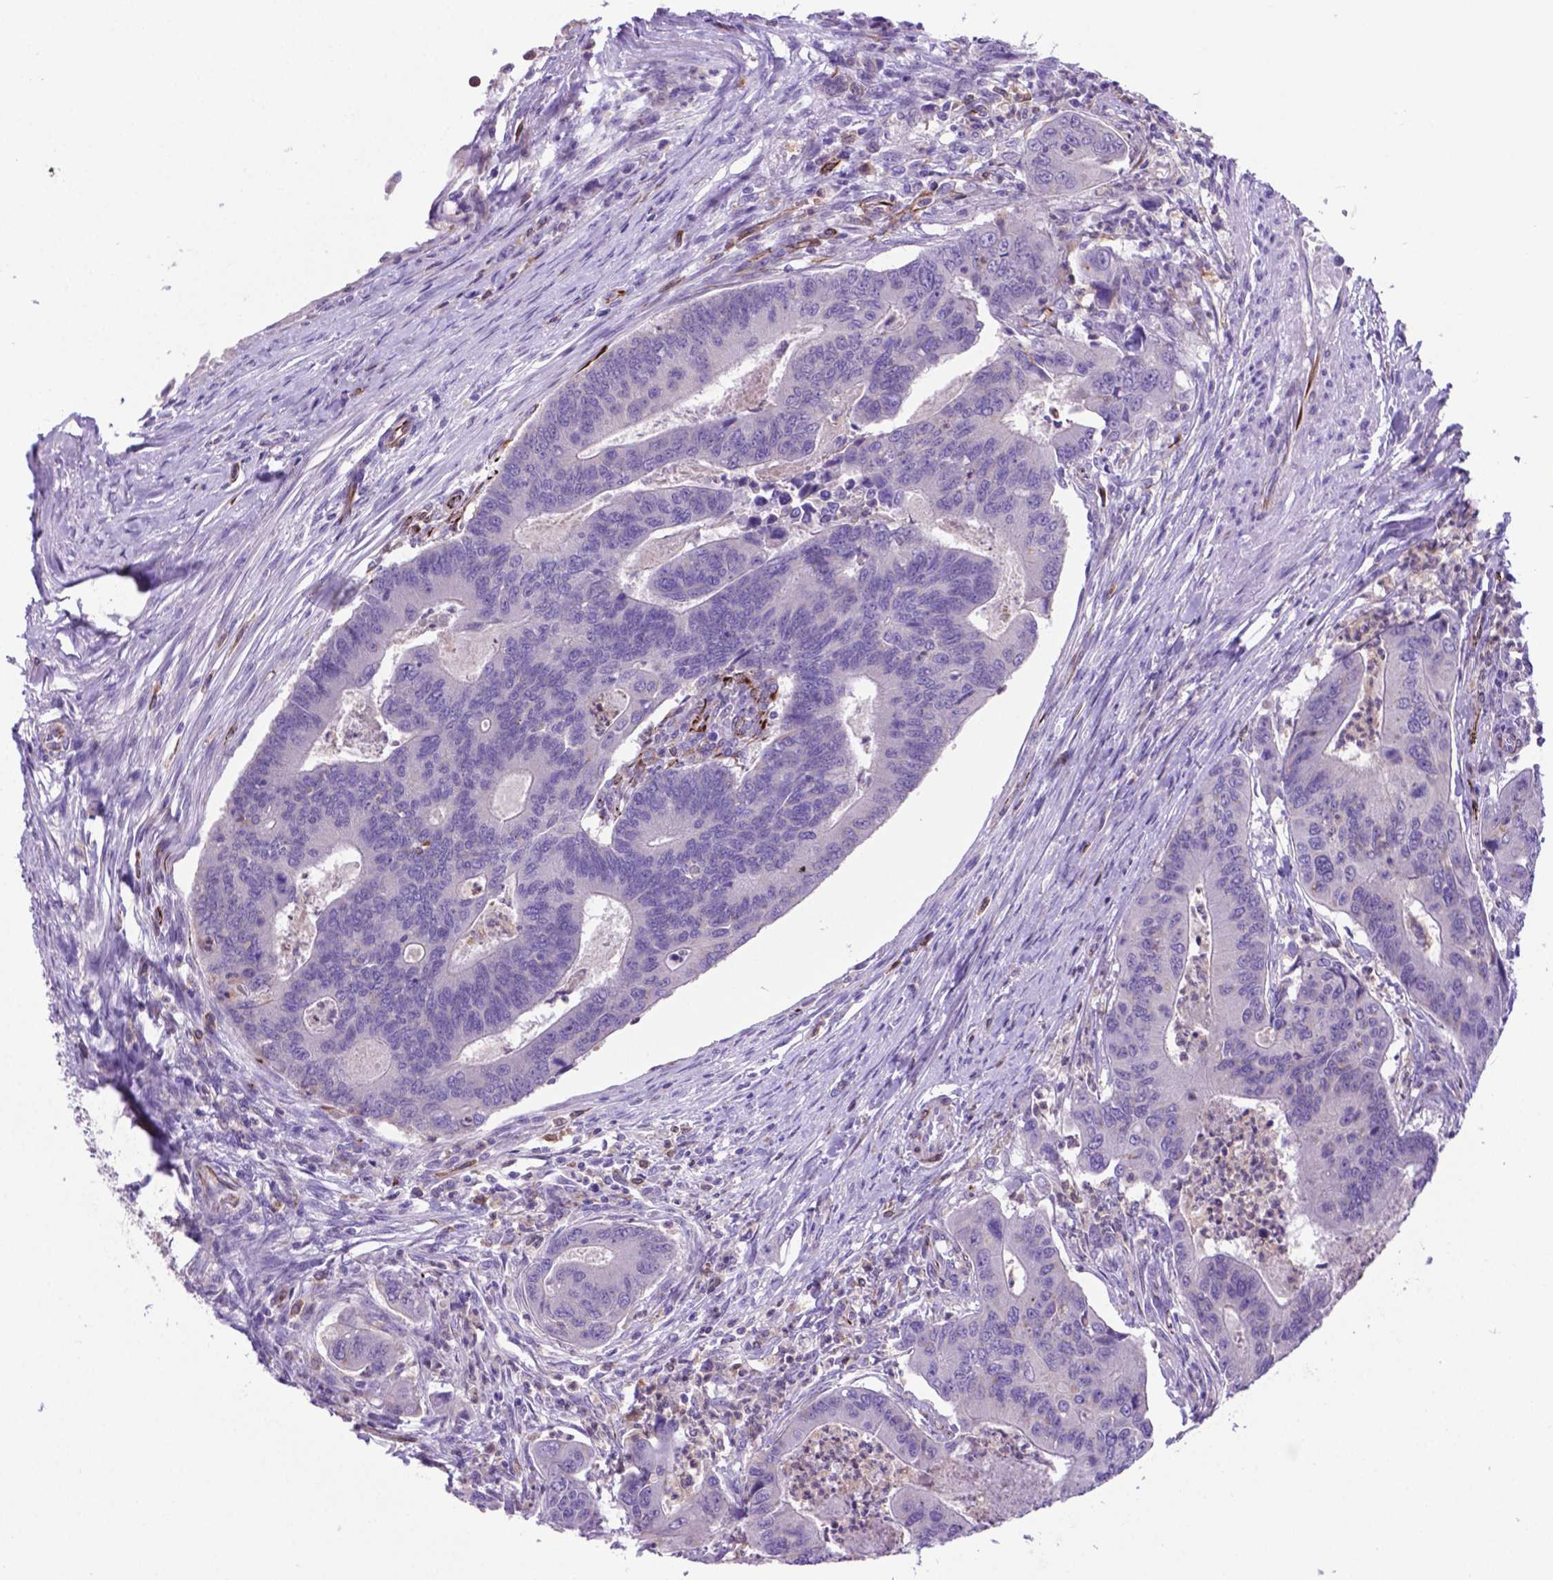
{"staining": {"intensity": "negative", "quantity": "none", "location": "none"}, "tissue": "colorectal cancer", "cell_type": "Tumor cells", "image_type": "cancer", "snomed": [{"axis": "morphology", "description": "Adenocarcinoma, NOS"}, {"axis": "topography", "description": "Colon"}], "caption": "Immunohistochemistry of human colorectal cancer (adenocarcinoma) reveals no staining in tumor cells.", "gene": "LZTR1", "patient": {"sex": "female", "age": 67}}